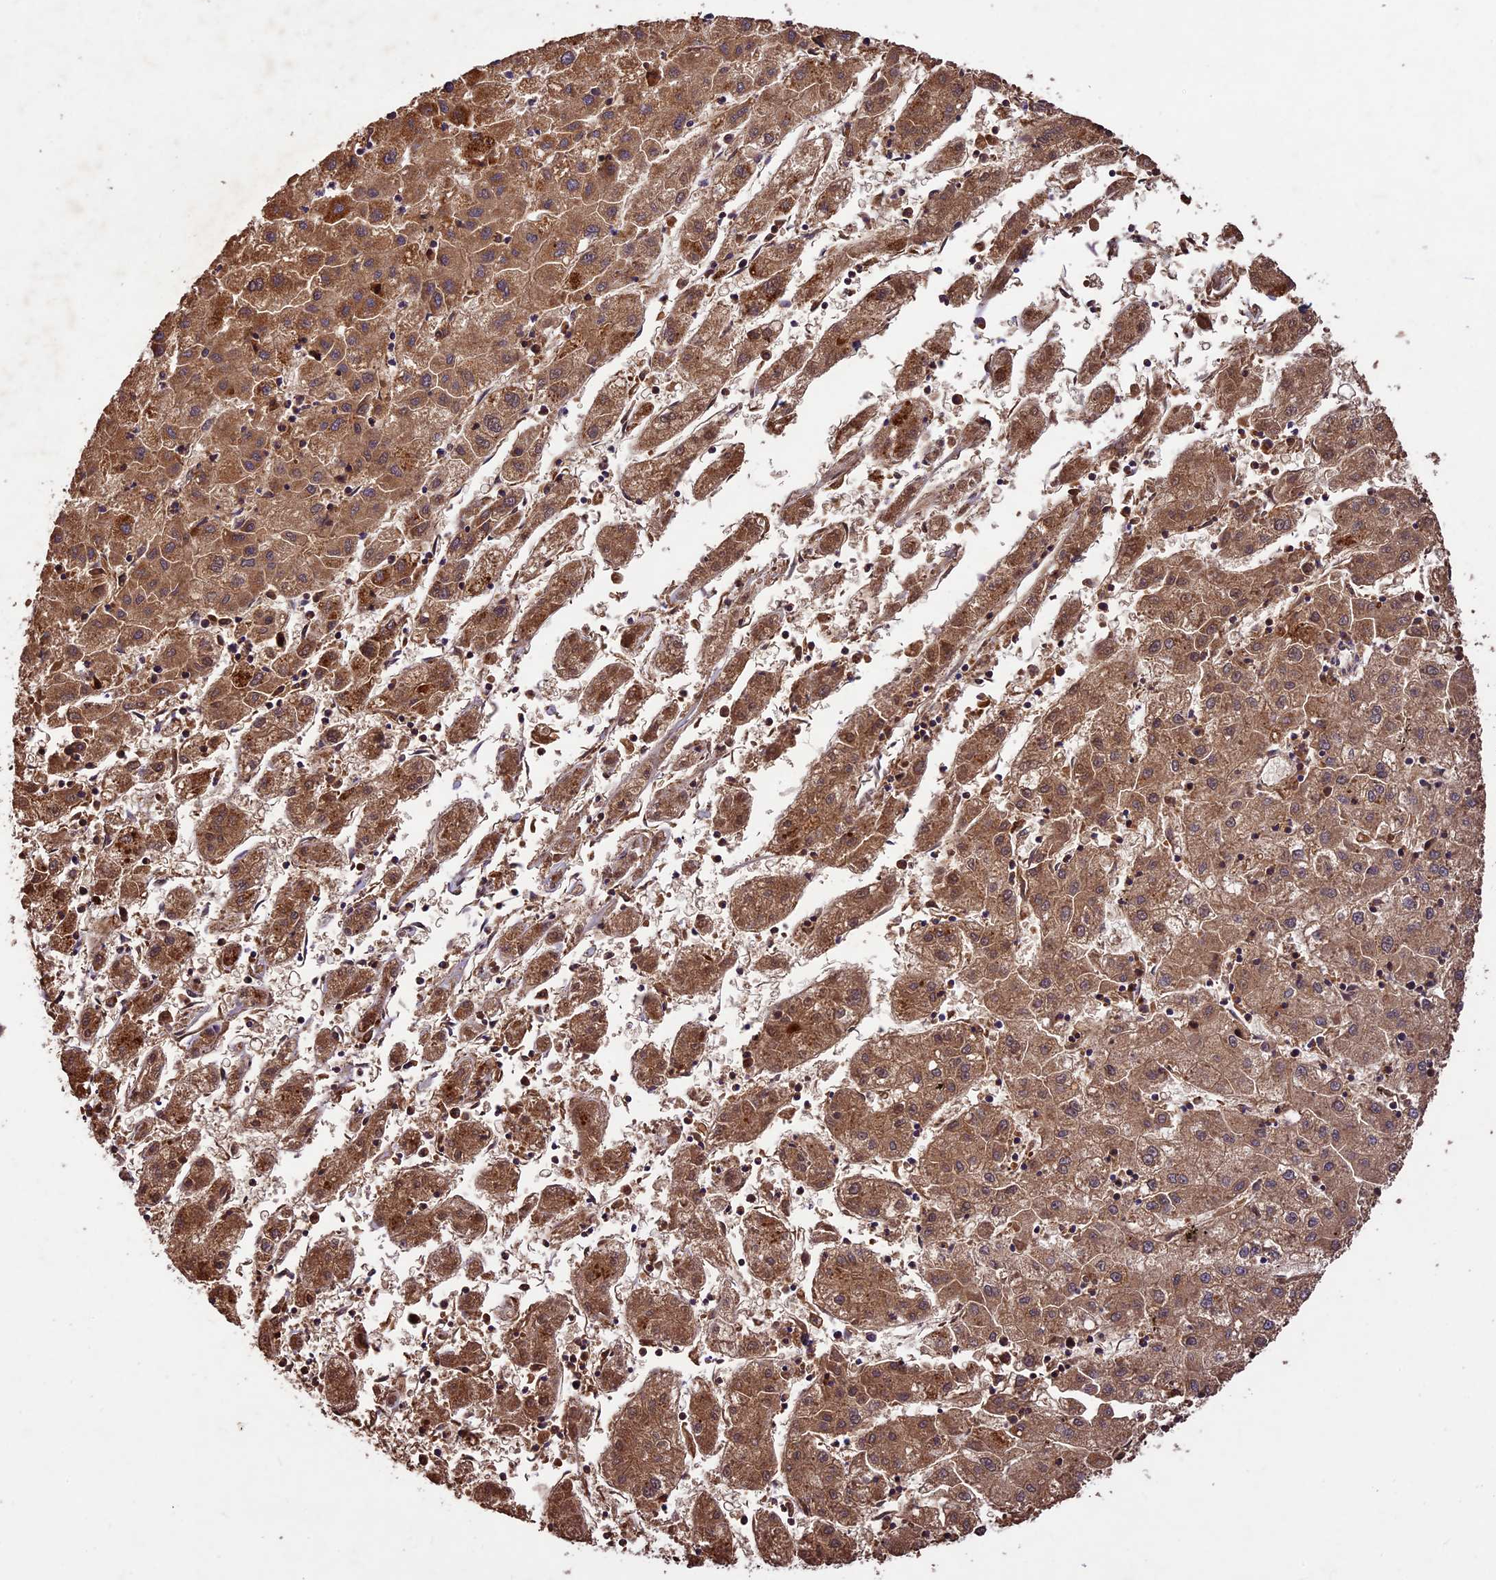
{"staining": {"intensity": "moderate", "quantity": ">75%", "location": "cytoplasmic/membranous"}, "tissue": "liver cancer", "cell_type": "Tumor cells", "image_type": "cancer", "snomed": [{"axis": "morphology", "description": "Carcinoma, Hepatocellular, NOS"}, {"axis": "topography", "description": "Liver"}], "caption": "Liver cancer stained for a protein (brown) displays moderate cytoplasmic/membranous positive staining in about >75% of tumor cells.", "gene": "CRLF1", "patient": {"sex": "male", "age": 72}}